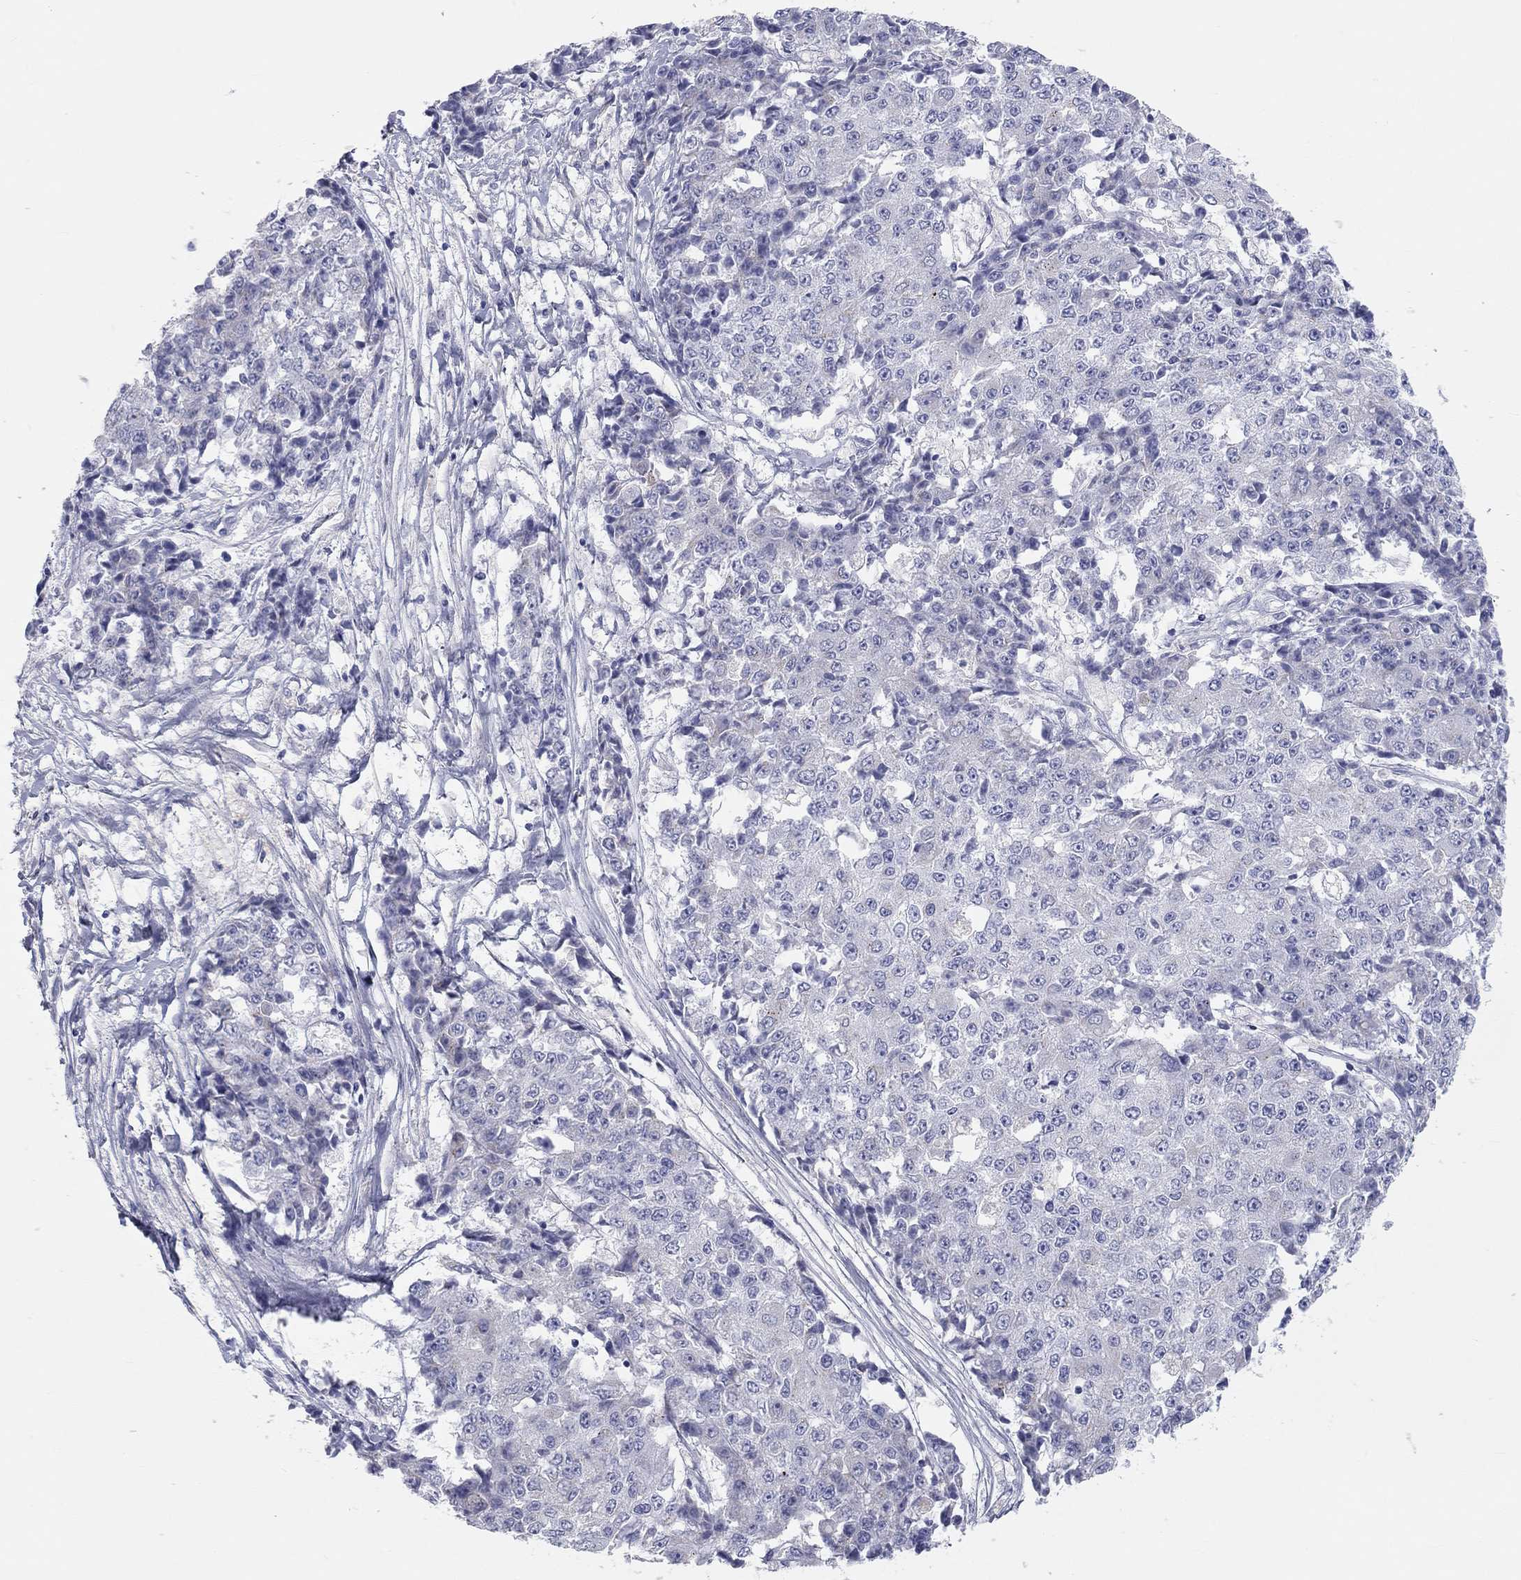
{"staining": {"intensity": "negative", "quantity": "none", "location": "none"}, "tissue": "ovarian cancer", "cell_type": "Tumor cells", "image_type": "cancer", "snomed": [{"axis": "morphology", "description": "Carcinoma, endometroid"}, {"axis": "topography", "description": "Ovary"}], "caption": "Ovarian cancer was stained to show a protein in brown. There is no significant positivity in tumor cells.", "gene": "ST7L", "patient": {"sex": "female", "age": 42}}